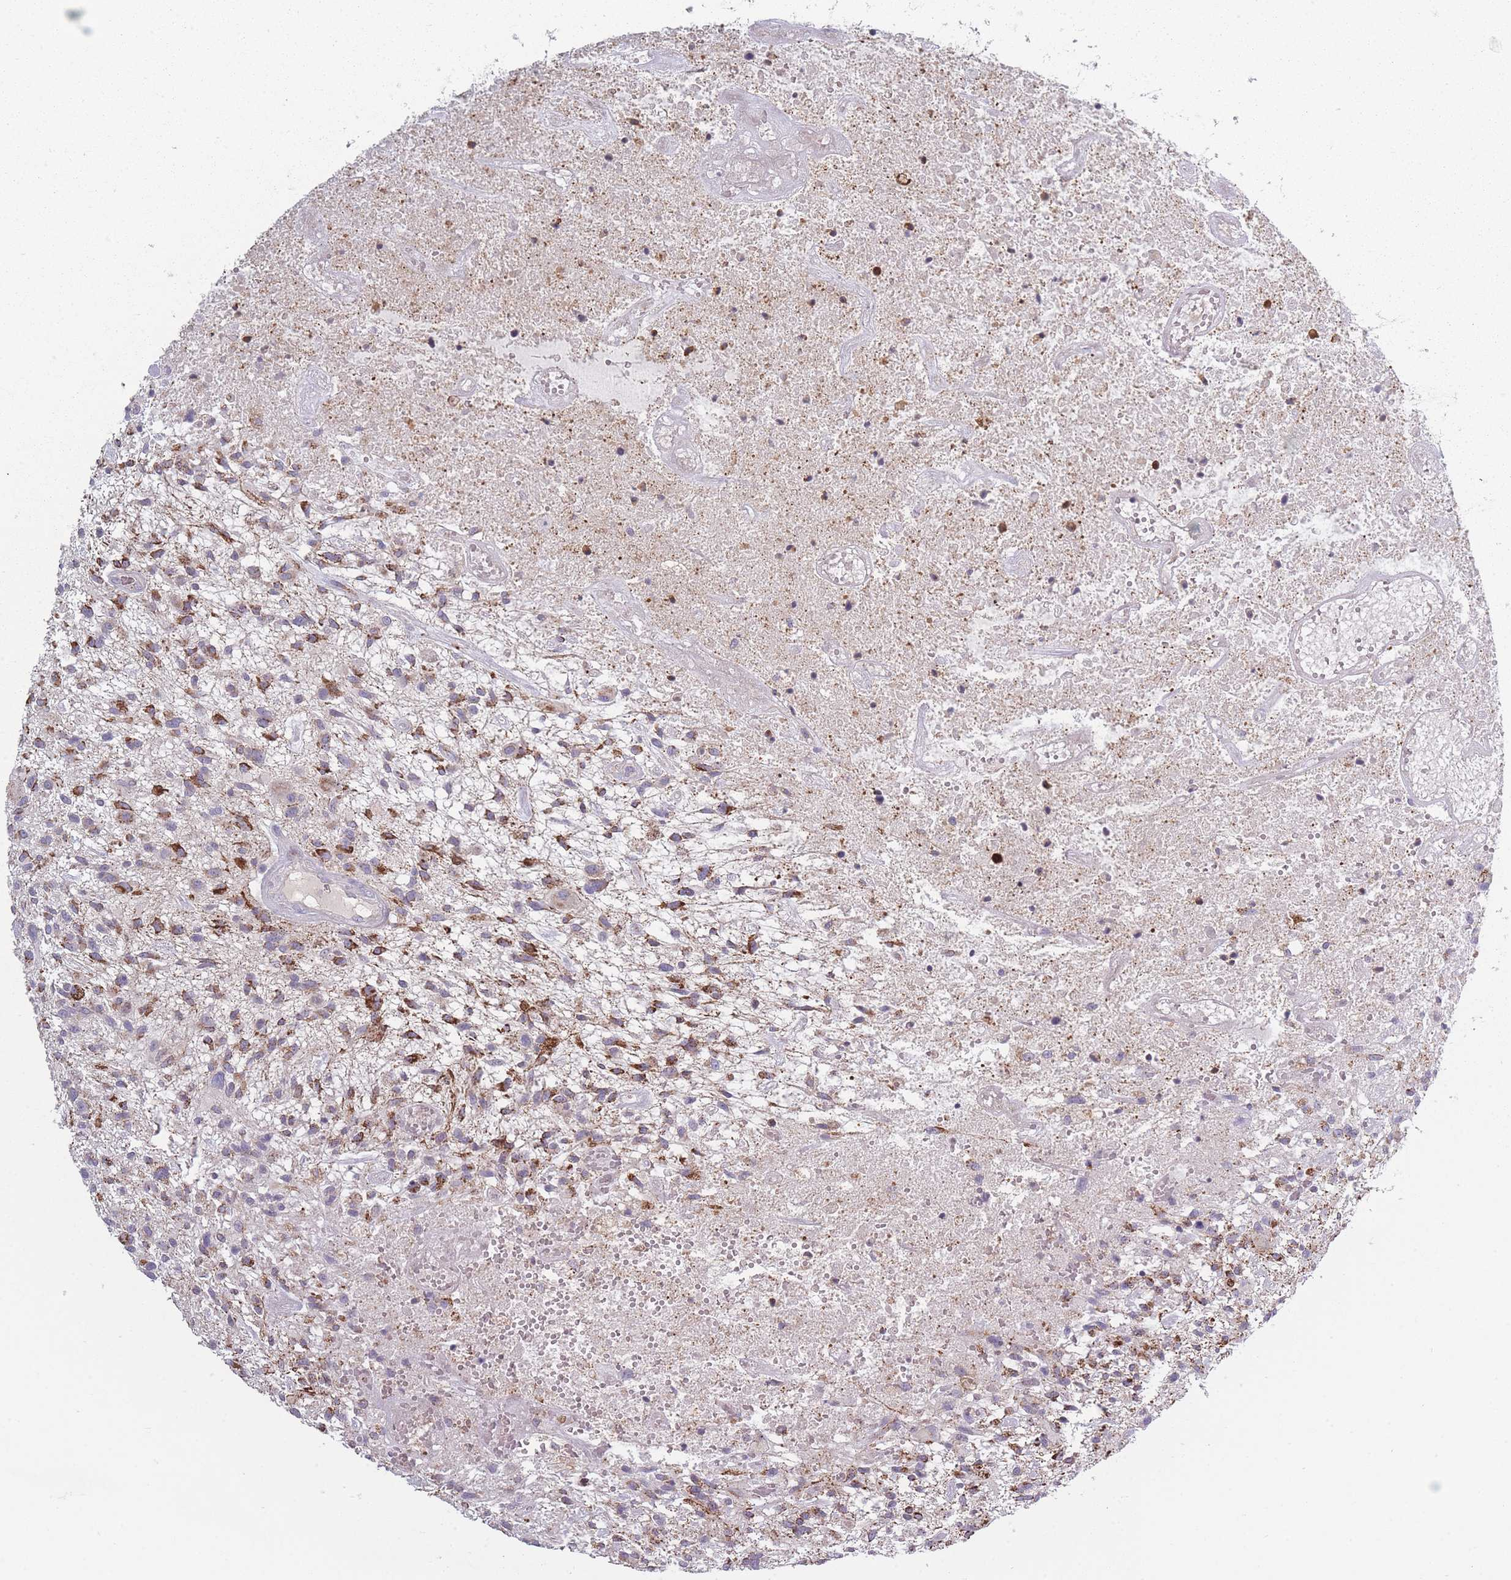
{"staining": {"intensity": "strong", "quantity": "25%-75%", "location": "cytoplasmic/membranous"}, "tissue": "glioma", "cell_type": "Tumor cells", "image_type": "cancer", "snomed": [{"axis": "morphology", "description": "Glioma, malignant, High grade"}, {"axis": "topography", "description": "Brain"}], "caption": "Immunohistochemical staining of human glioma demonstrates strong cytoplasmic/membranous protein expression in about 25%-75% of tumor cells. (DAB (3,3'-diaminobenzidine) IHC with brightfield microscopy, high magnification).", "gene": "PEX11B", "patient": {"sex": "male", "age": 47}}